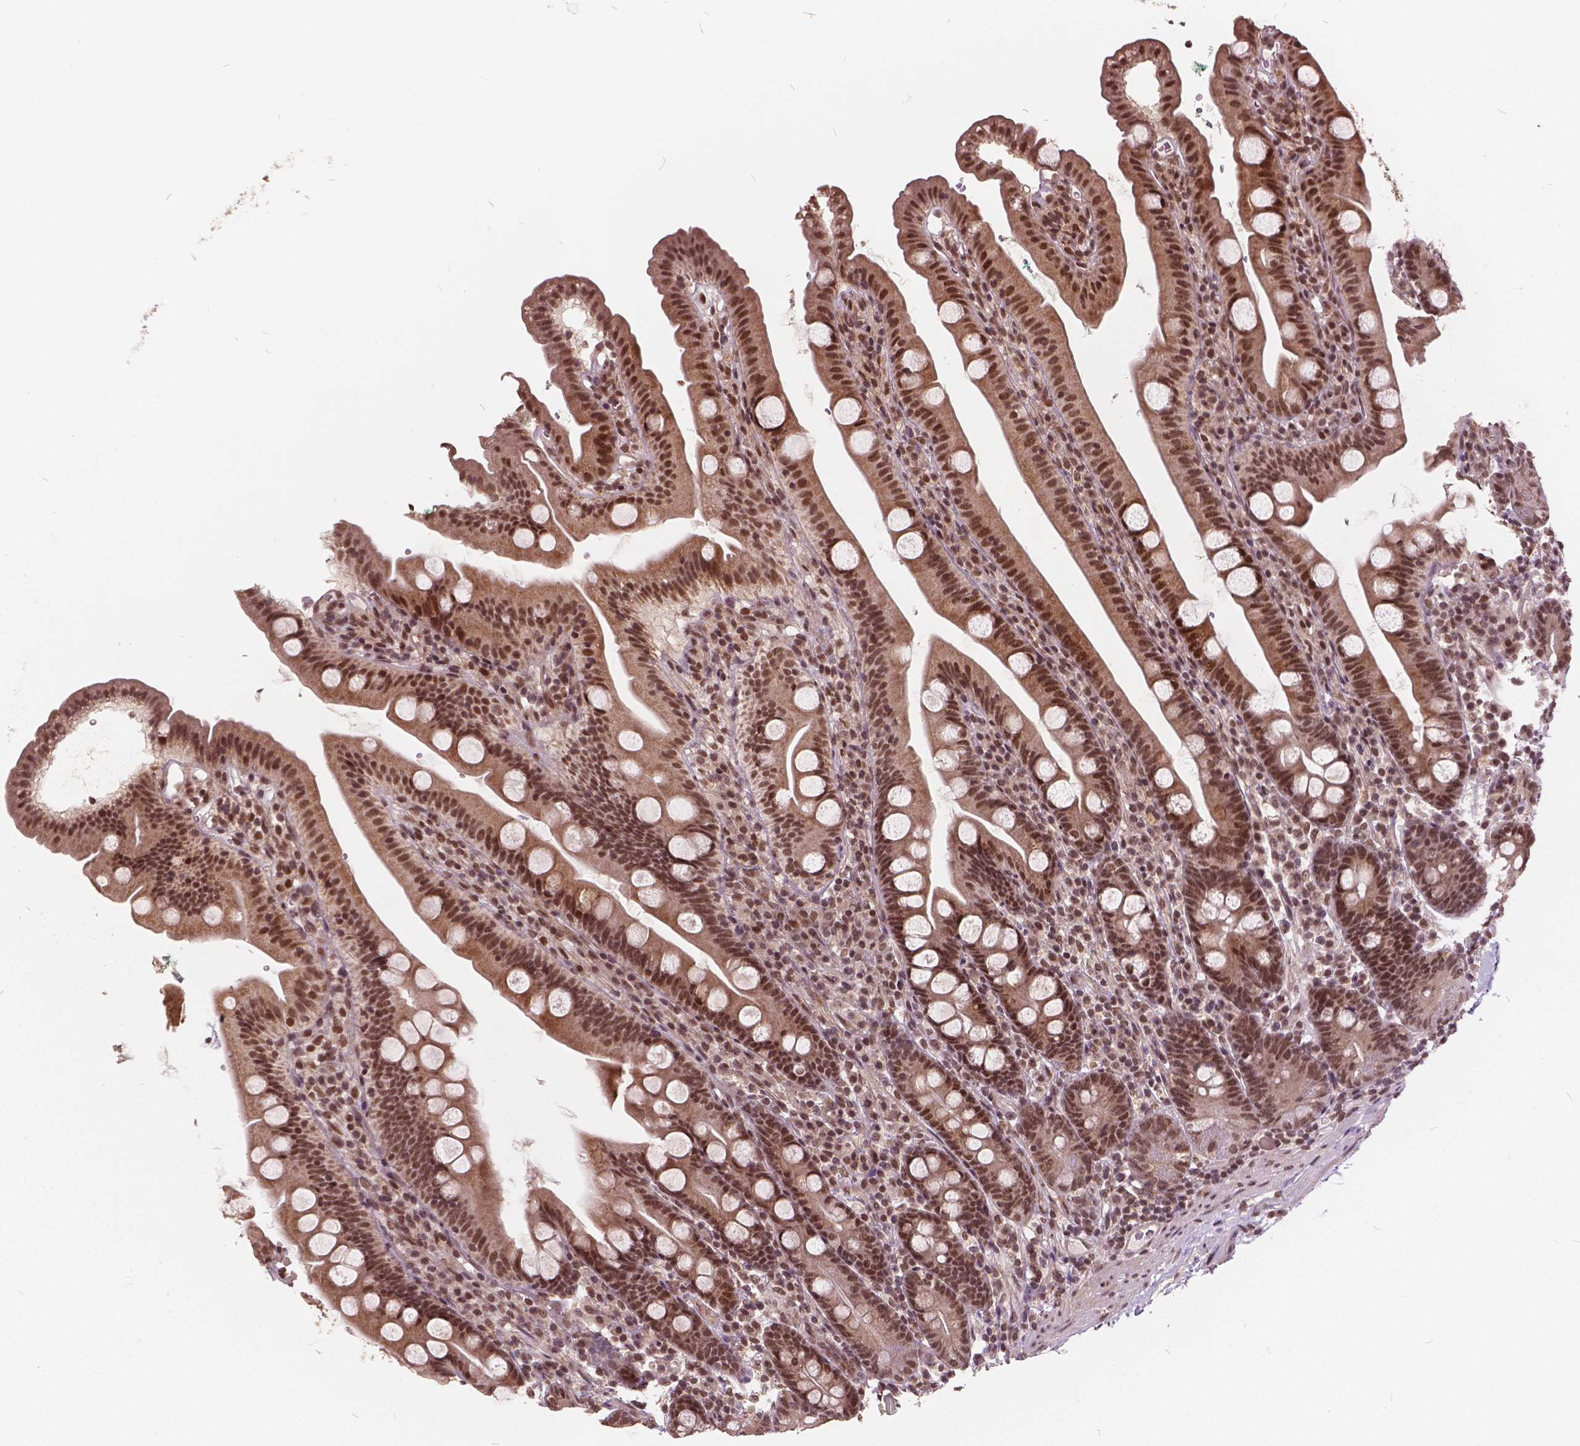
{"staining": {"intensity": "moderate", "quantity": ">75%", "location": "cytoplasmic/membranous,nuclear"}, "tissue": "duodenum", "cell_type": "Glandular cells", "image_type": "normal", "snomed": [{"axis": "morphology", "description": "Normal tissue, NOS"}, {"axis": "topography", "description": "Duodenum"}], "caption": "Brown immunohistochemical staining in benign human duodenum shows moderate cytoplasmic/membranous,nuclear positivity in approximately >75% of glandular cells.", "gene": "GPS2", "patient": {"sex": "female", "age": 67}}